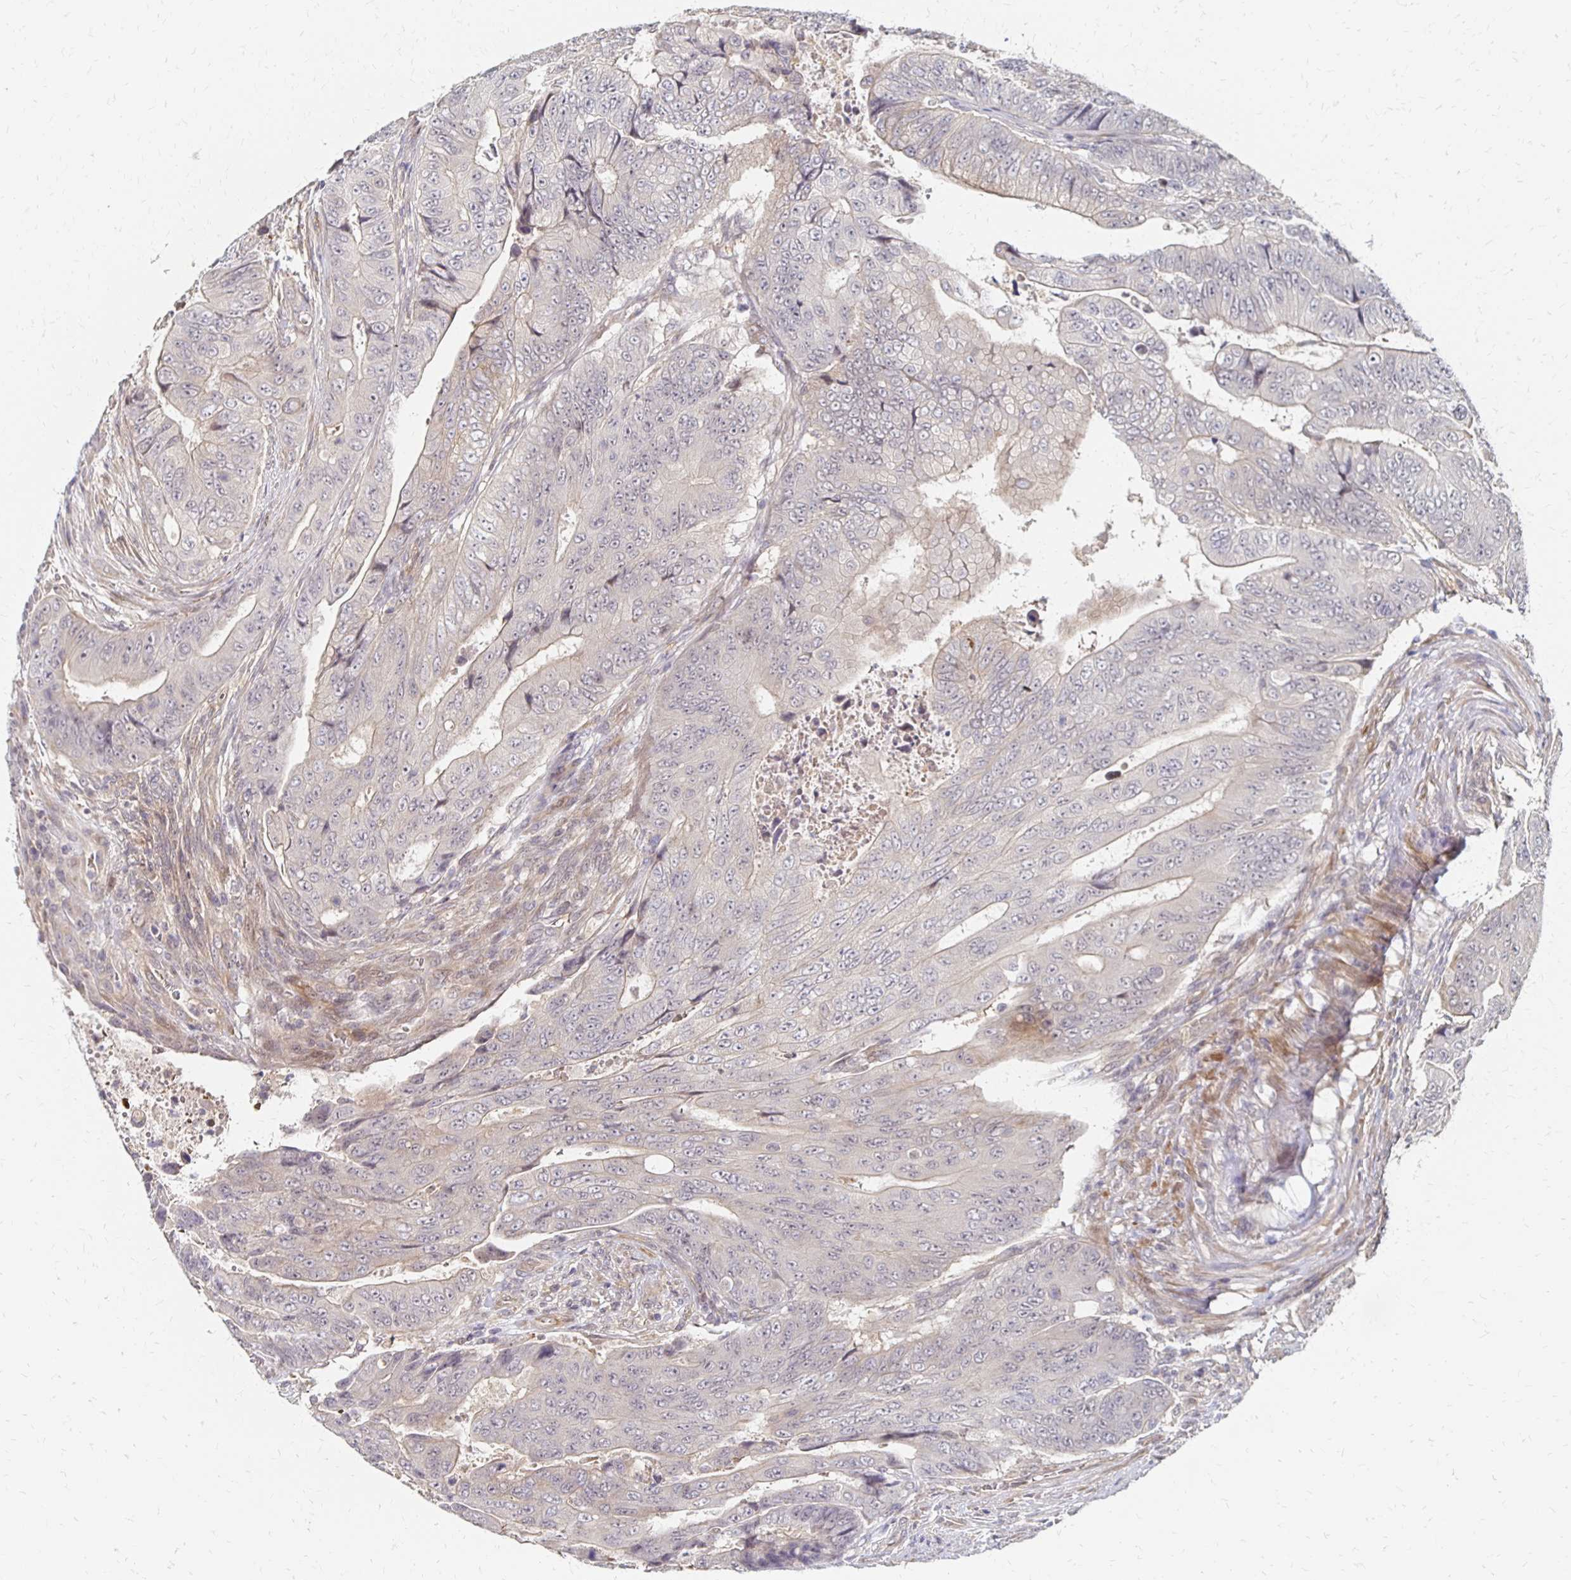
{"staining": {"intensity": "weak", "quantity": "<25%", "location": "cytoplasmic/membranous"}, "tissue": "colorectal cancer", "cell_type": "Tumor cells", "image_type": "cancer", "snomed": [{"axis": "morphology", "description": "Adenocarcinoma, NOS"}, {"axis": "topography", "description": "Colon"}], "caption": "Immunohistochemistry (IHC) of human colorectal adenocarcinoma shows no staining in tumor cells.", "gene": "PRKCB", "patient": {"sex": "female", "age": 48}}